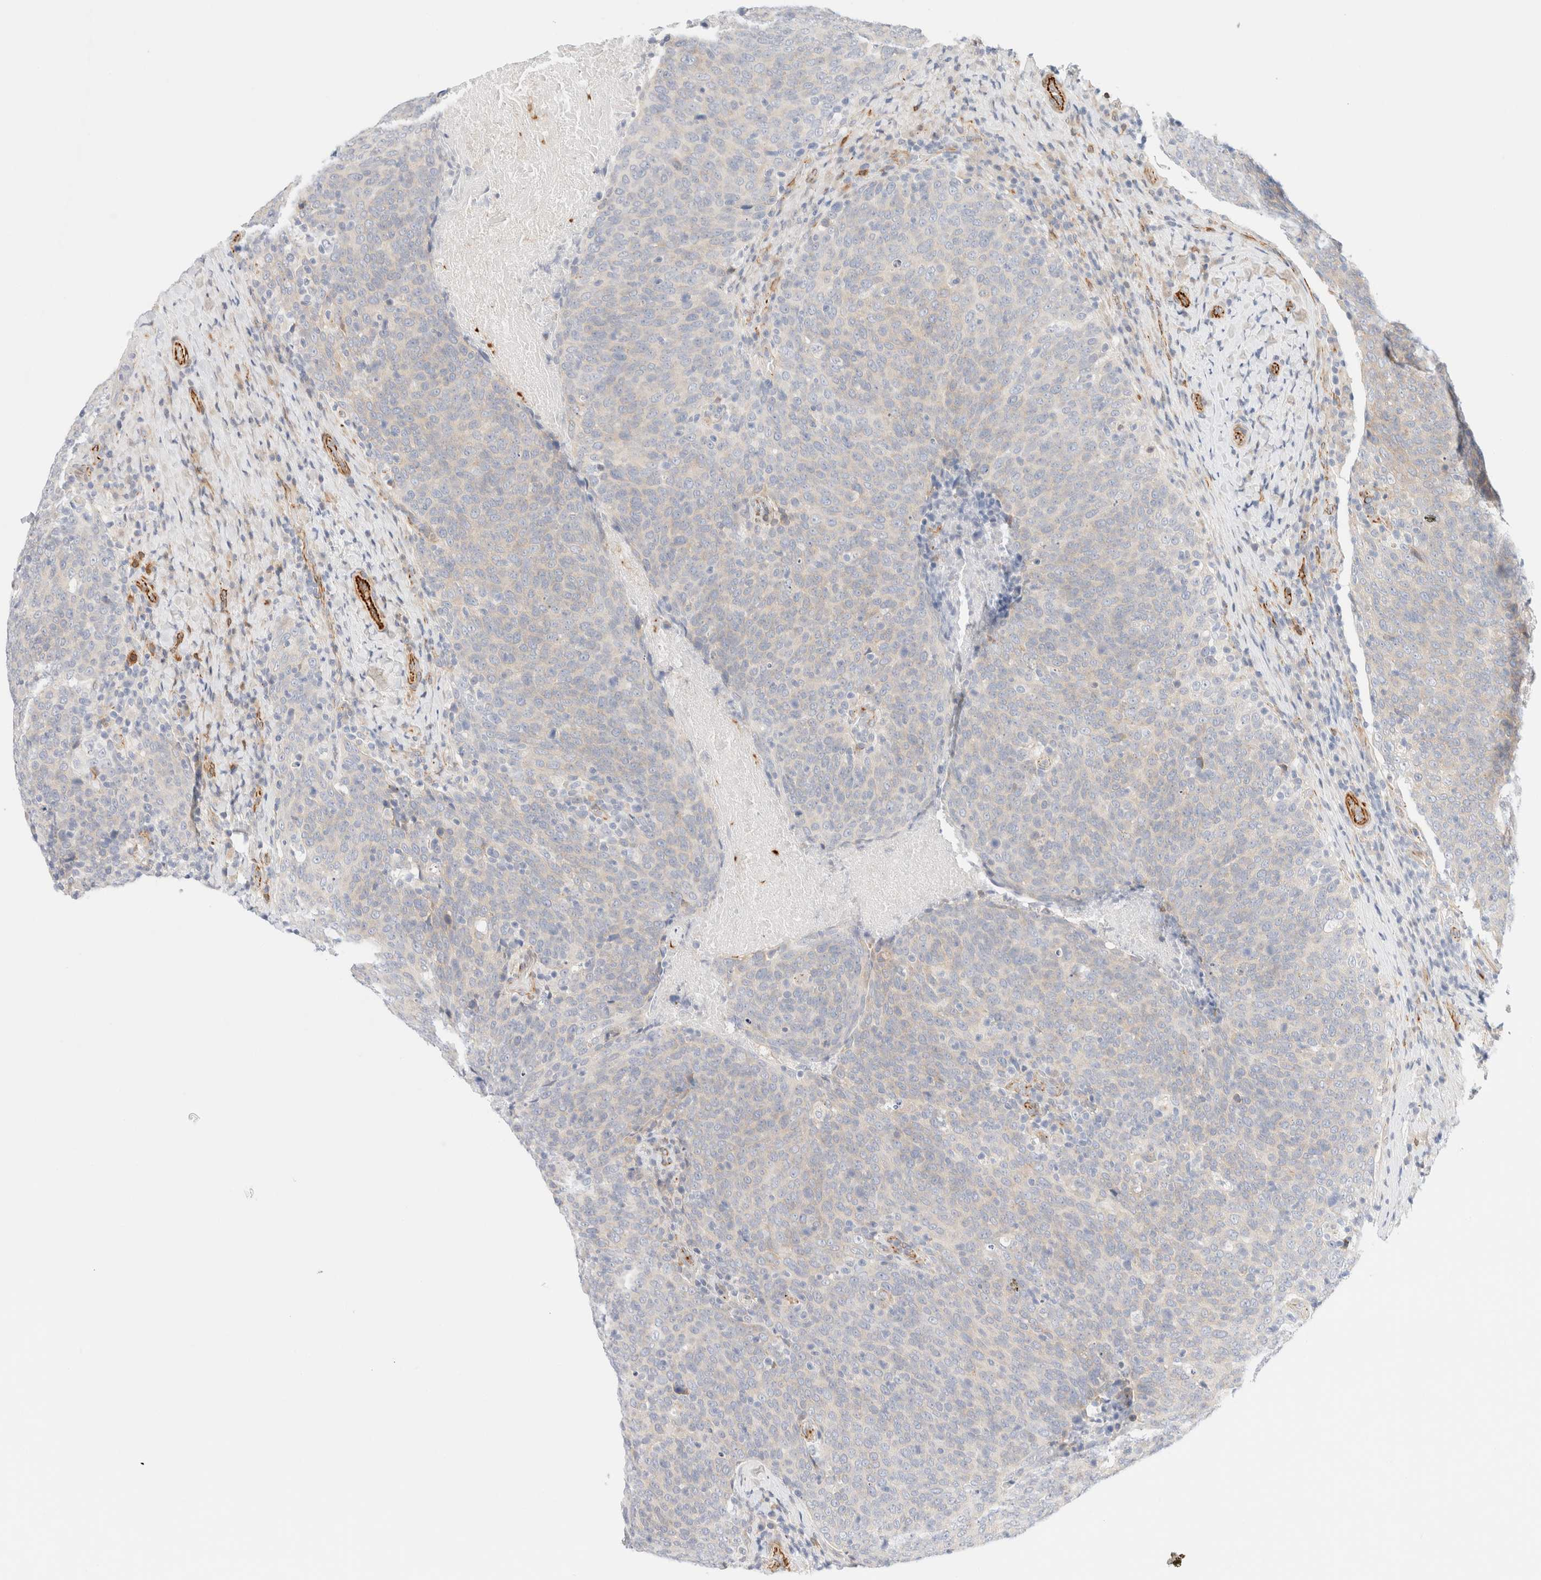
{"staining": {"intensity": "negative", "quantity": "none", "location": "none"}, "tissue": "head and neck cancer", "cell_type": "Tumor cells", "image_type": "cancer", "snomed": [{"axis": "morphology", "description": "Squamous cell carcinoma, NOS"}, {"axis": "morphology", "description": "Squamous cell carcinoma, metastatic, NOS"}, {"axis": "topography", "description": "Lymph node"}, {"axis": "topography", "description": "Head-Neck"}], "caption": "Immunohistochemical staining of head and neck cancer (metastatic squamous cell carcinoma) displays no significant positivity in tumor cells. (Stains: DAB immunohistochemistry with hematoxylin counter stain, Microscopy: brightfield microscopy at high magnification).", "gene": "SLC25A48", "patient": {"sex": "male", "age": 62}}